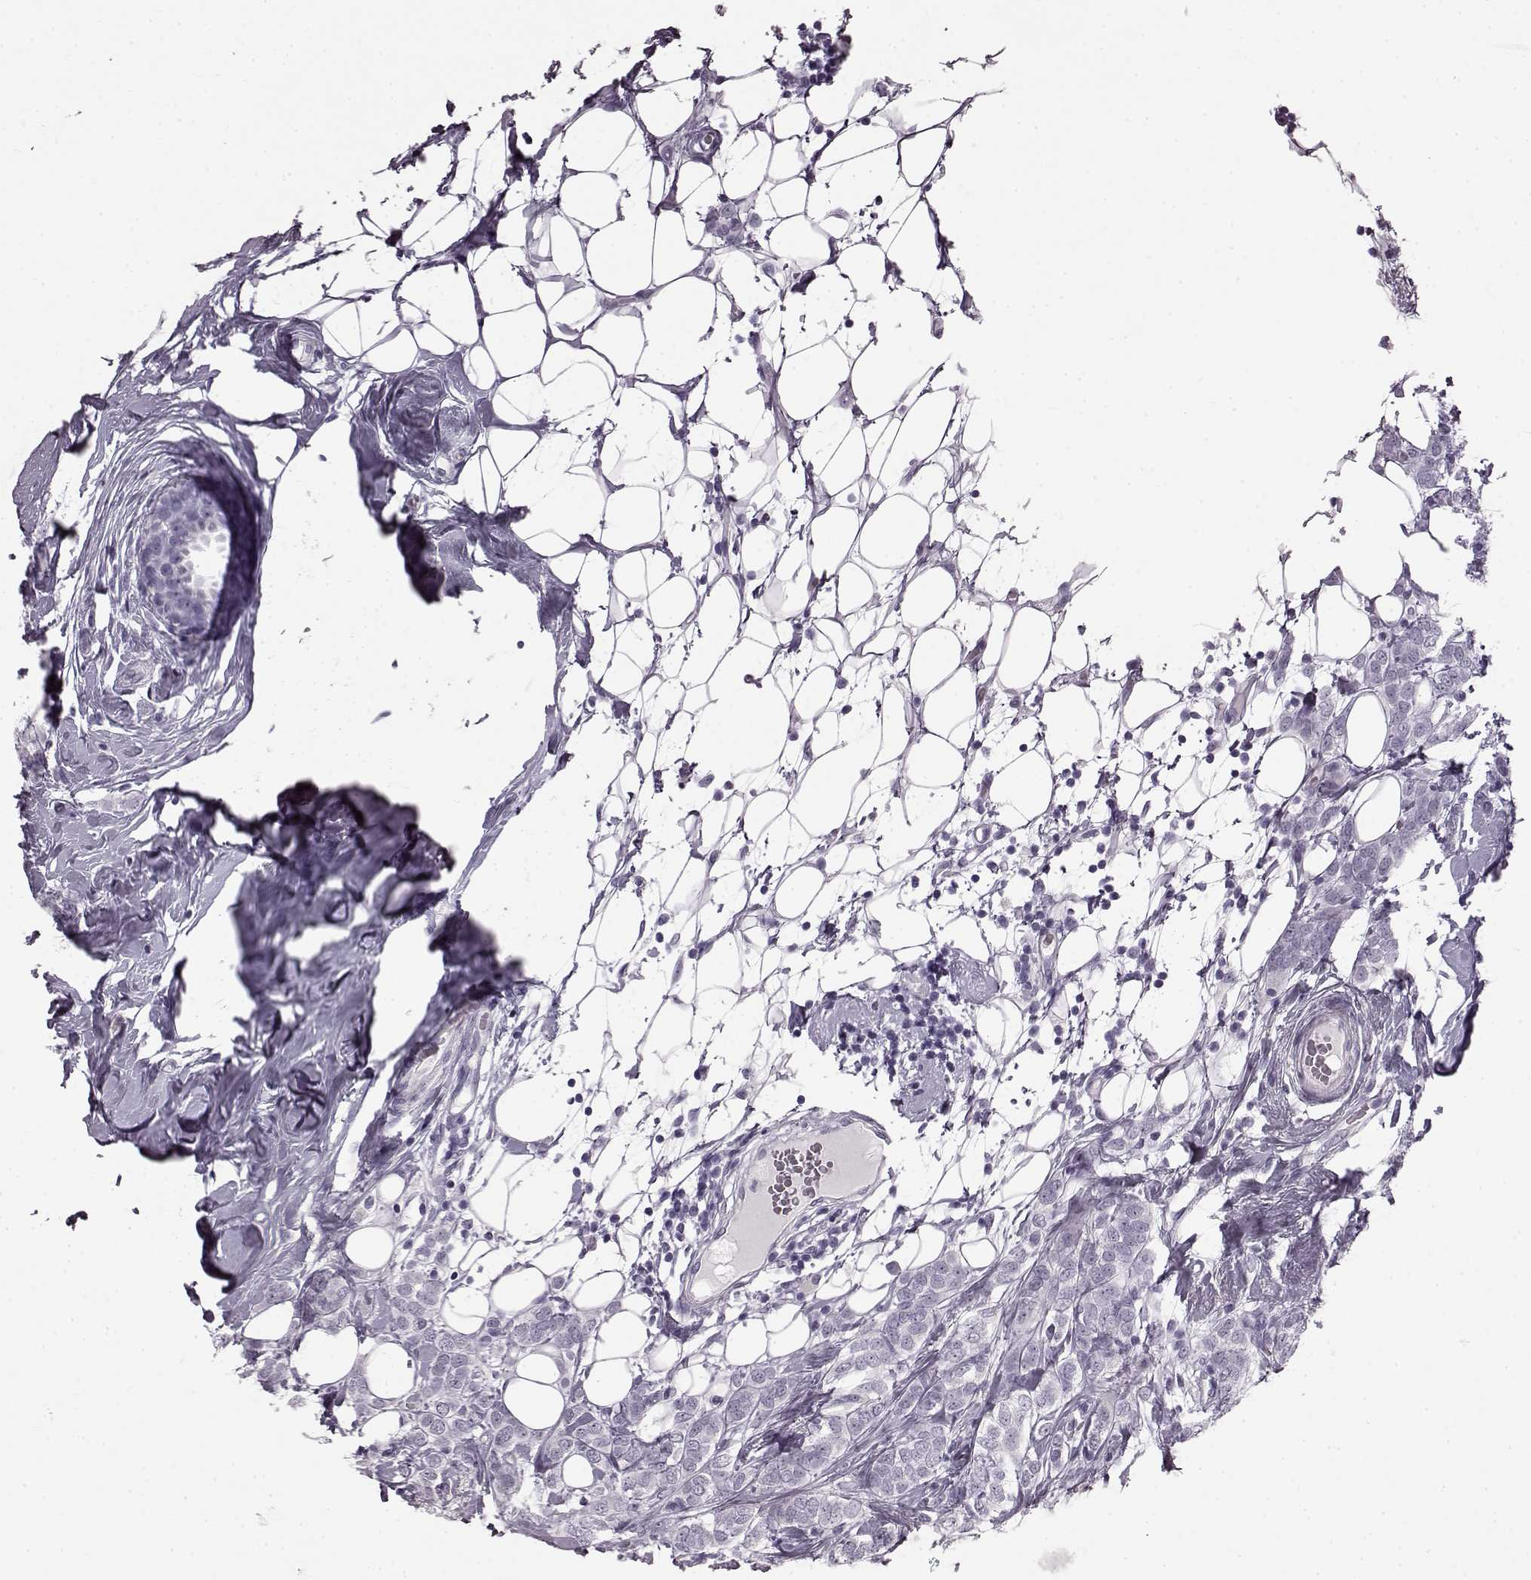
{"staining": {"intensity": "negative", "quantity": "none", "location": "none"}, "tissue": "breast cancer", "cell_type": "Tumor cells", "image_type": "cancer", "snomed": [{"axis": "morphology", "description": "Lobular carcinoma"}, {"axis": "topography", "description": "Breast"}], "caption": "Immunohistochemistry image of neoplastic tissue: human breast cancer stained with DAB (3,3'-diaminobenzidine) reveals no significant protein expression in tumor cells.", "gene": "AIPL1", "patient": {"sex": "female", "age": 49}}